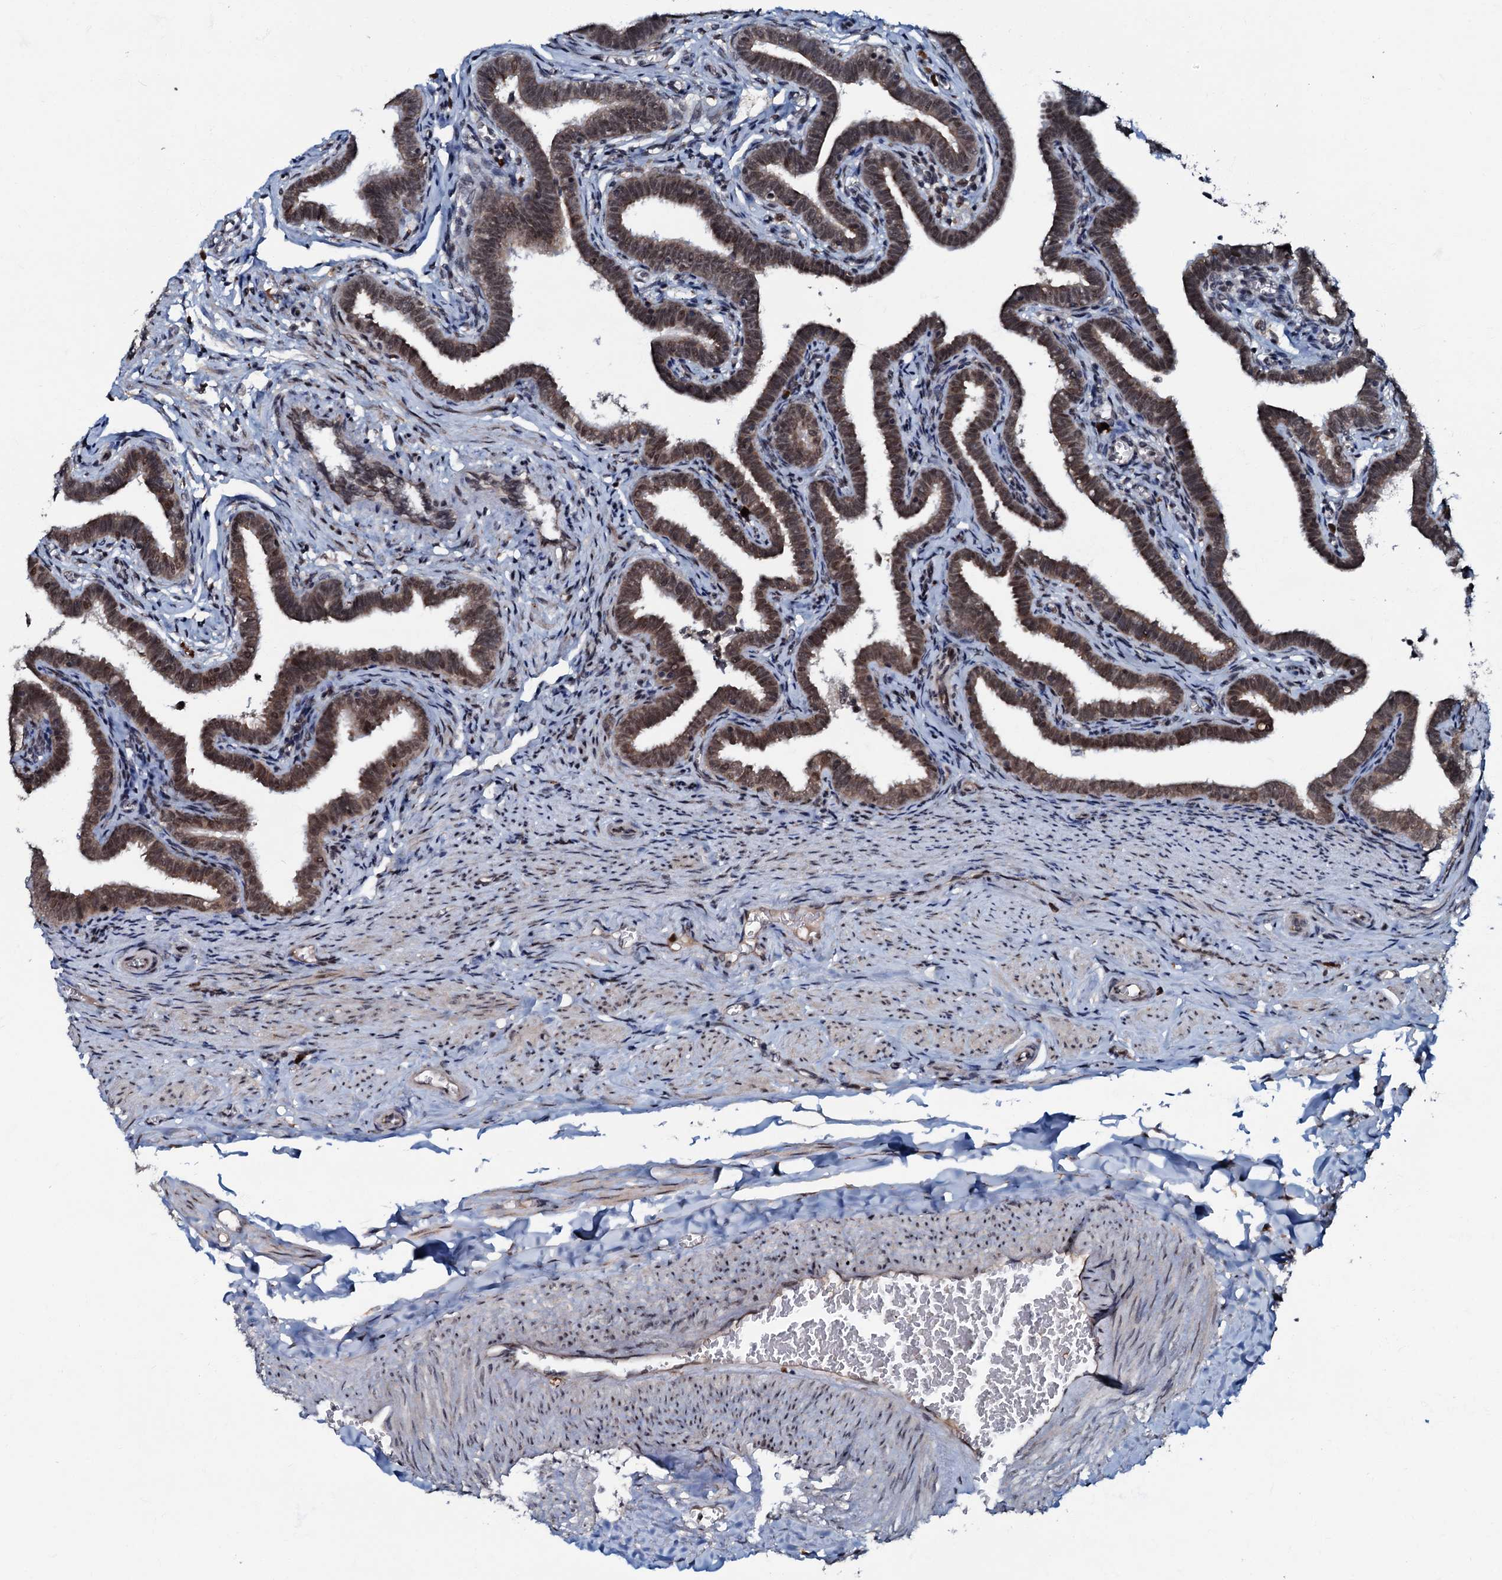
{"staining": {"intensity": "strong", "quantity": ">75%", "location": "cytoplasmic/membranous,nuclear"}, "tissue": "fallopian tube", "cell_type": "Glandular cells", "image_type": "normal", "snomed": [{"axis": "morphology", "description": "Normal tissue, NOS"}, {"axis": "topography", "description": "Fallopian tube"}], "caption": "Immunohistochemical staining of unremarkable fallopian tube demonstrates strong cytoplasmic/membranous,nuclear protein positivity in about >75% of glandular cells.", "gene": "C18orf32", "patient": {"sex": "female", "age": 36}}